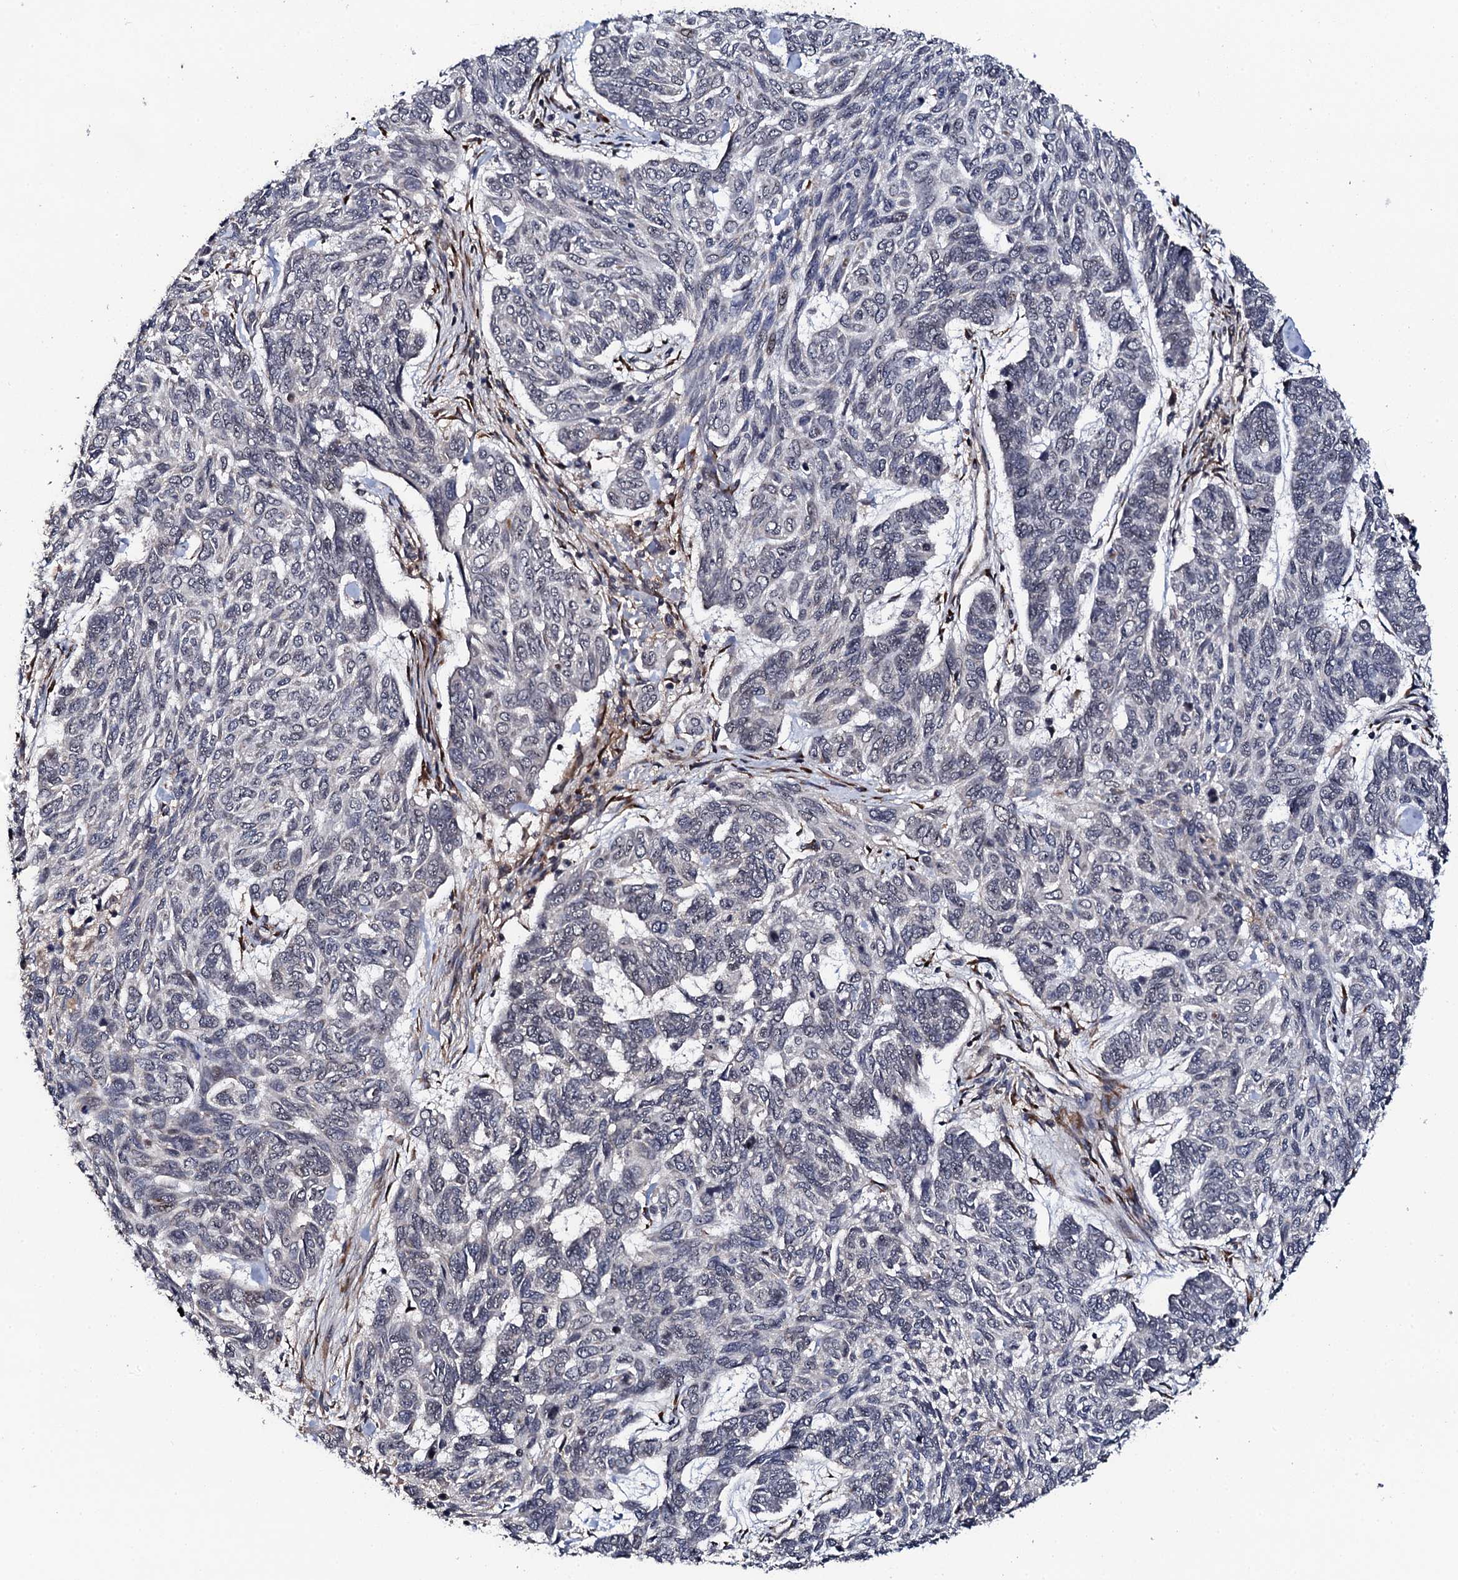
{"staining": {"intensity": "negative", "quantity": "none", "location": "none"}, "tissue": "skin cancer", "cell_type": "Tumor cells", "image_type": "cancer", "snomed": [{"axis": "morphology", "description": "Basal cell carcinoma"}, {"axis": "topography", "description": "Skin"}], "caption": "This is an immunohistochemistry (IHC) micrograph of human basal cell carcinoma (skin). There is no expression in tumor cells.", "gene": "FAM111A", "patient": {"sex": "female", "age": 65}}